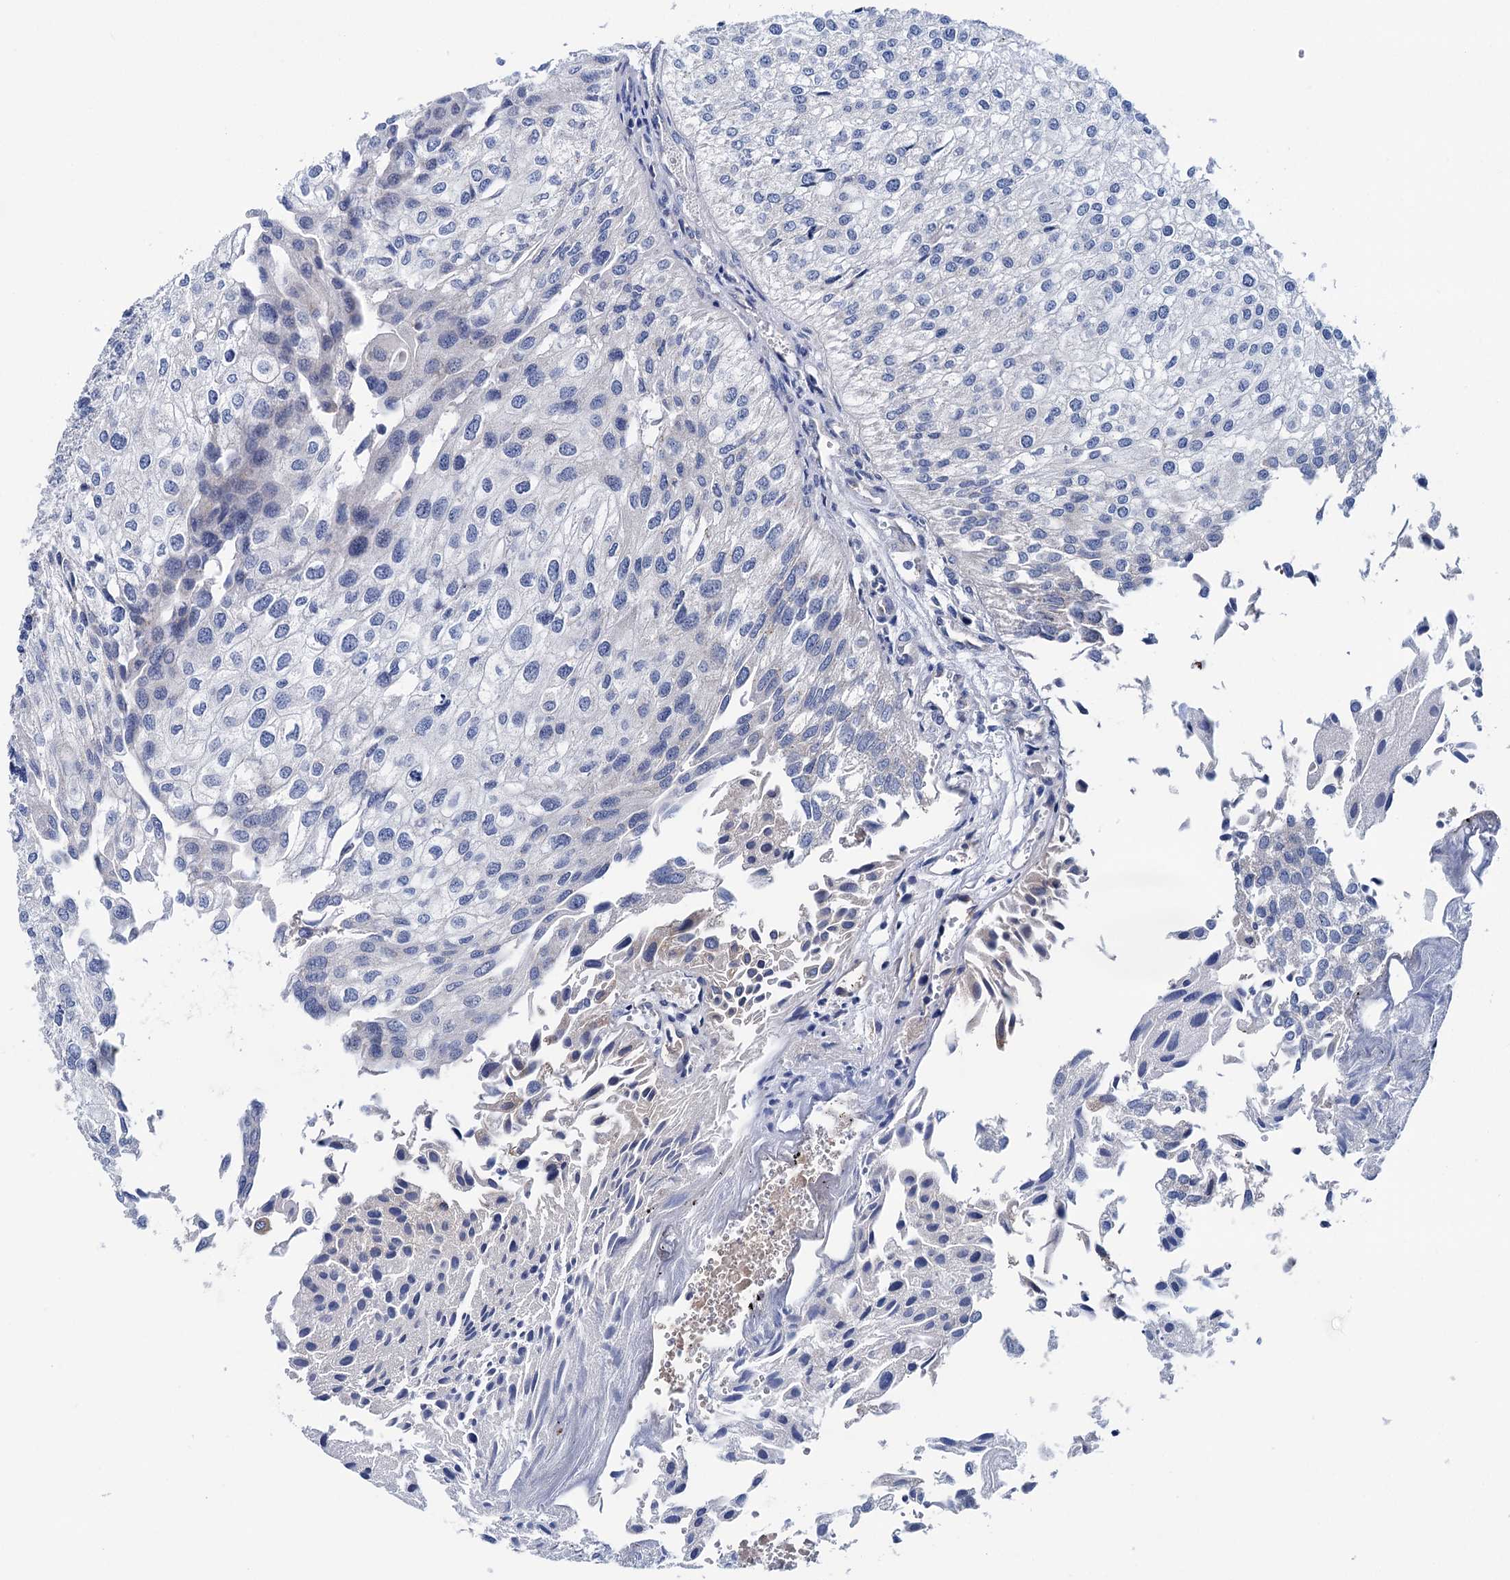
{"staining": {"intensity": "negative", "quantity": "none", "location": "none"}, "tissue": "urothelial cancer", "cell_type": "Tumor cells", "image_type": "cancer", "snomed": [{"axis": "morphology", "description": "Urothelial carcinoma, Low grade"}, {"axis": "topography", "description": "Urinary bladder"}], "caption": "Immunohistochemical staining of urothelial carcinoma (low-grade) displays no significant staining in tumor cells. (DAB immunohistochemistry, high magnification).", "gene": "ZNRD2", "patient": {"sex": "female", "age": 89}}